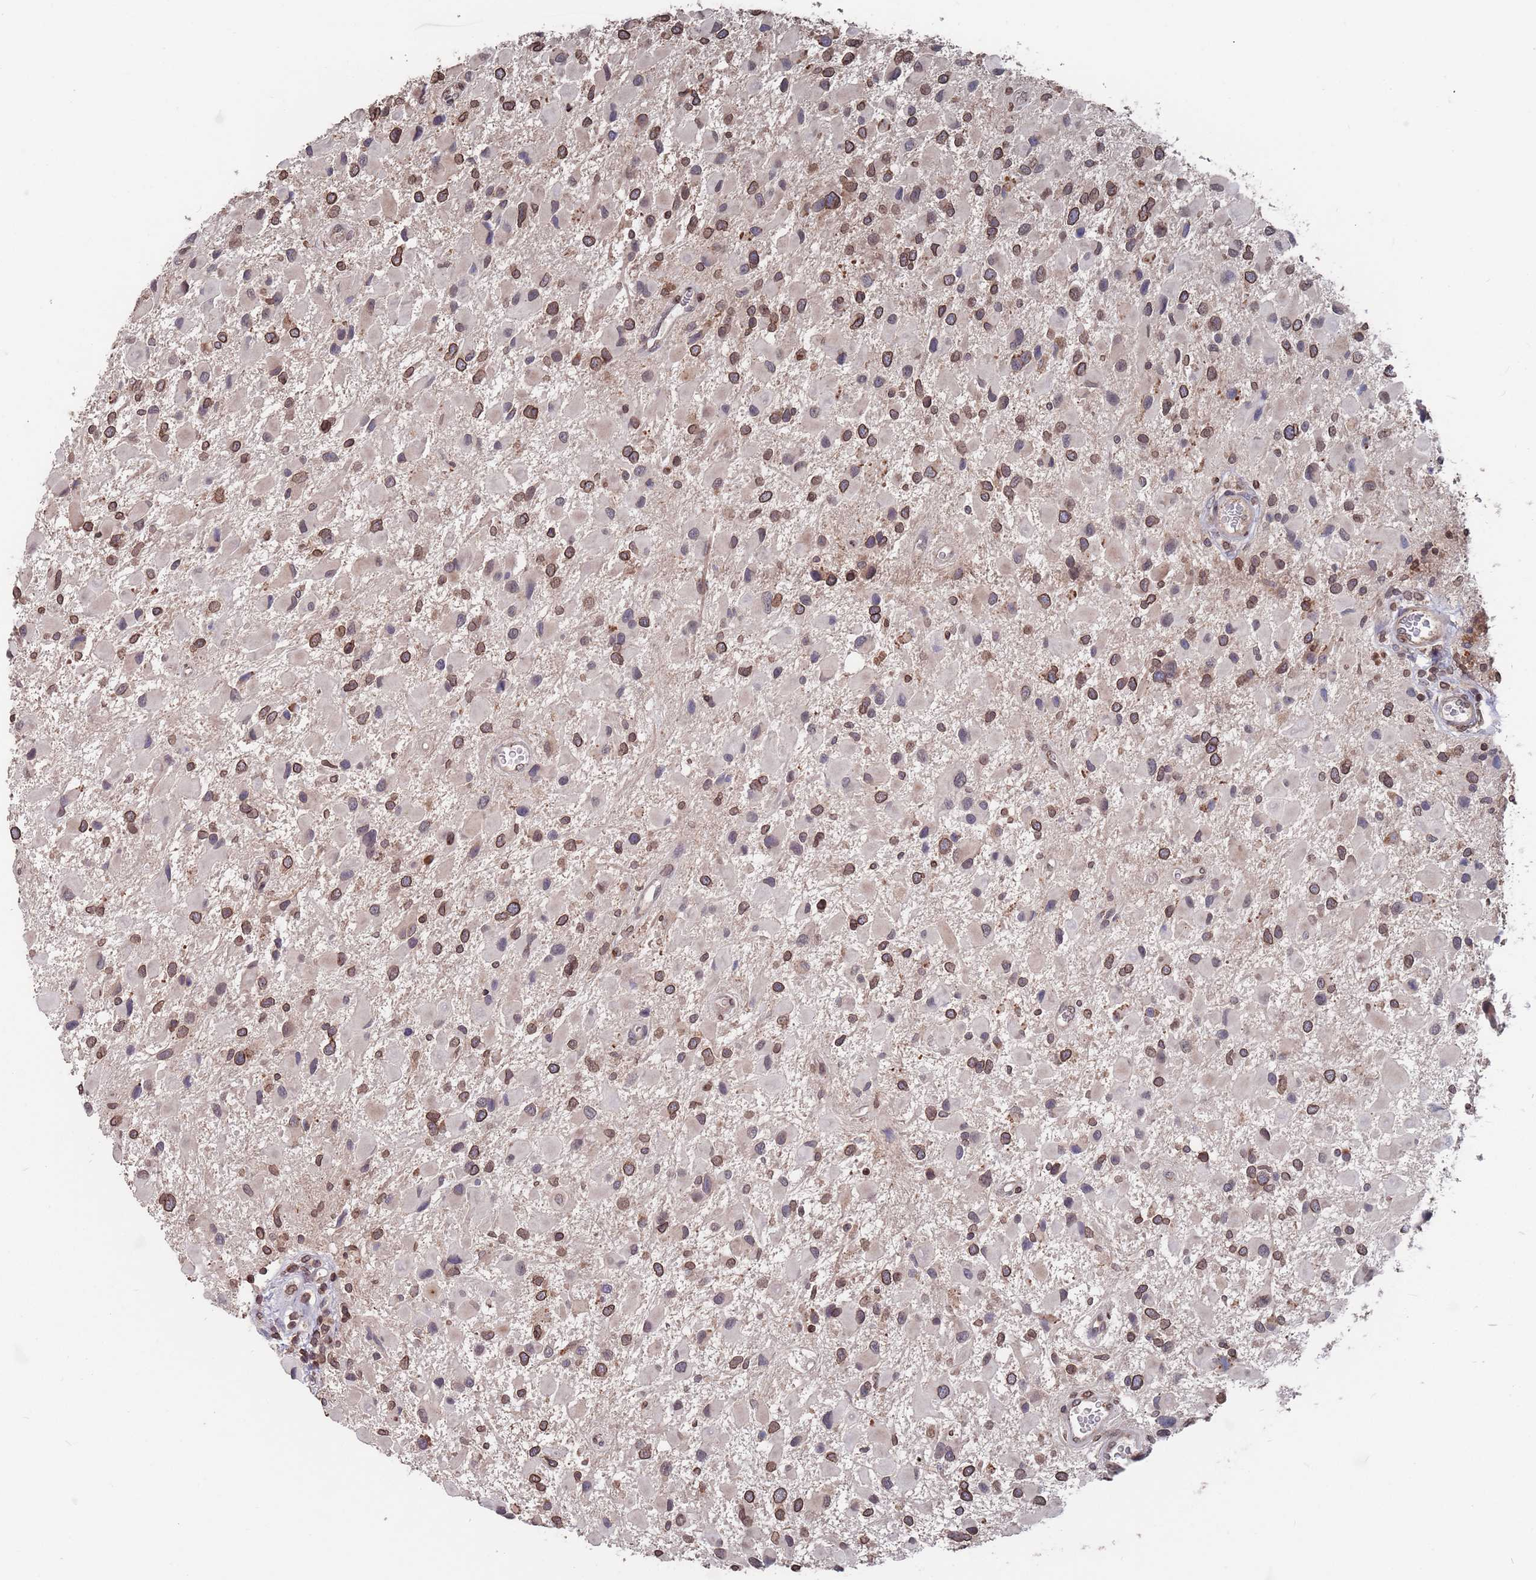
{"staining": {"intensity": "moderate", "quantity": ">75%", "location": "cytoplasmic/membranous,nuclear"}, "tissue": "glioma", "cell_type": "Tumor cells", "image_type": "cancer", "snomed": [{"axis": "morphology", "description": "Glioma, malignant, High grade"}, {"axis": "topography", "description": "Brain"}], "caption": "Protein staining by IHC displays moderate cytoplasmic/membranous and nuclear expression in about >75% of tumor cells in malignant high-grade glioma. (brown staining indicates protein expression, while blue staining denotes nuclei).", "gene": "SDHAF3", "patient": {"sex": "male", "age": 53}}